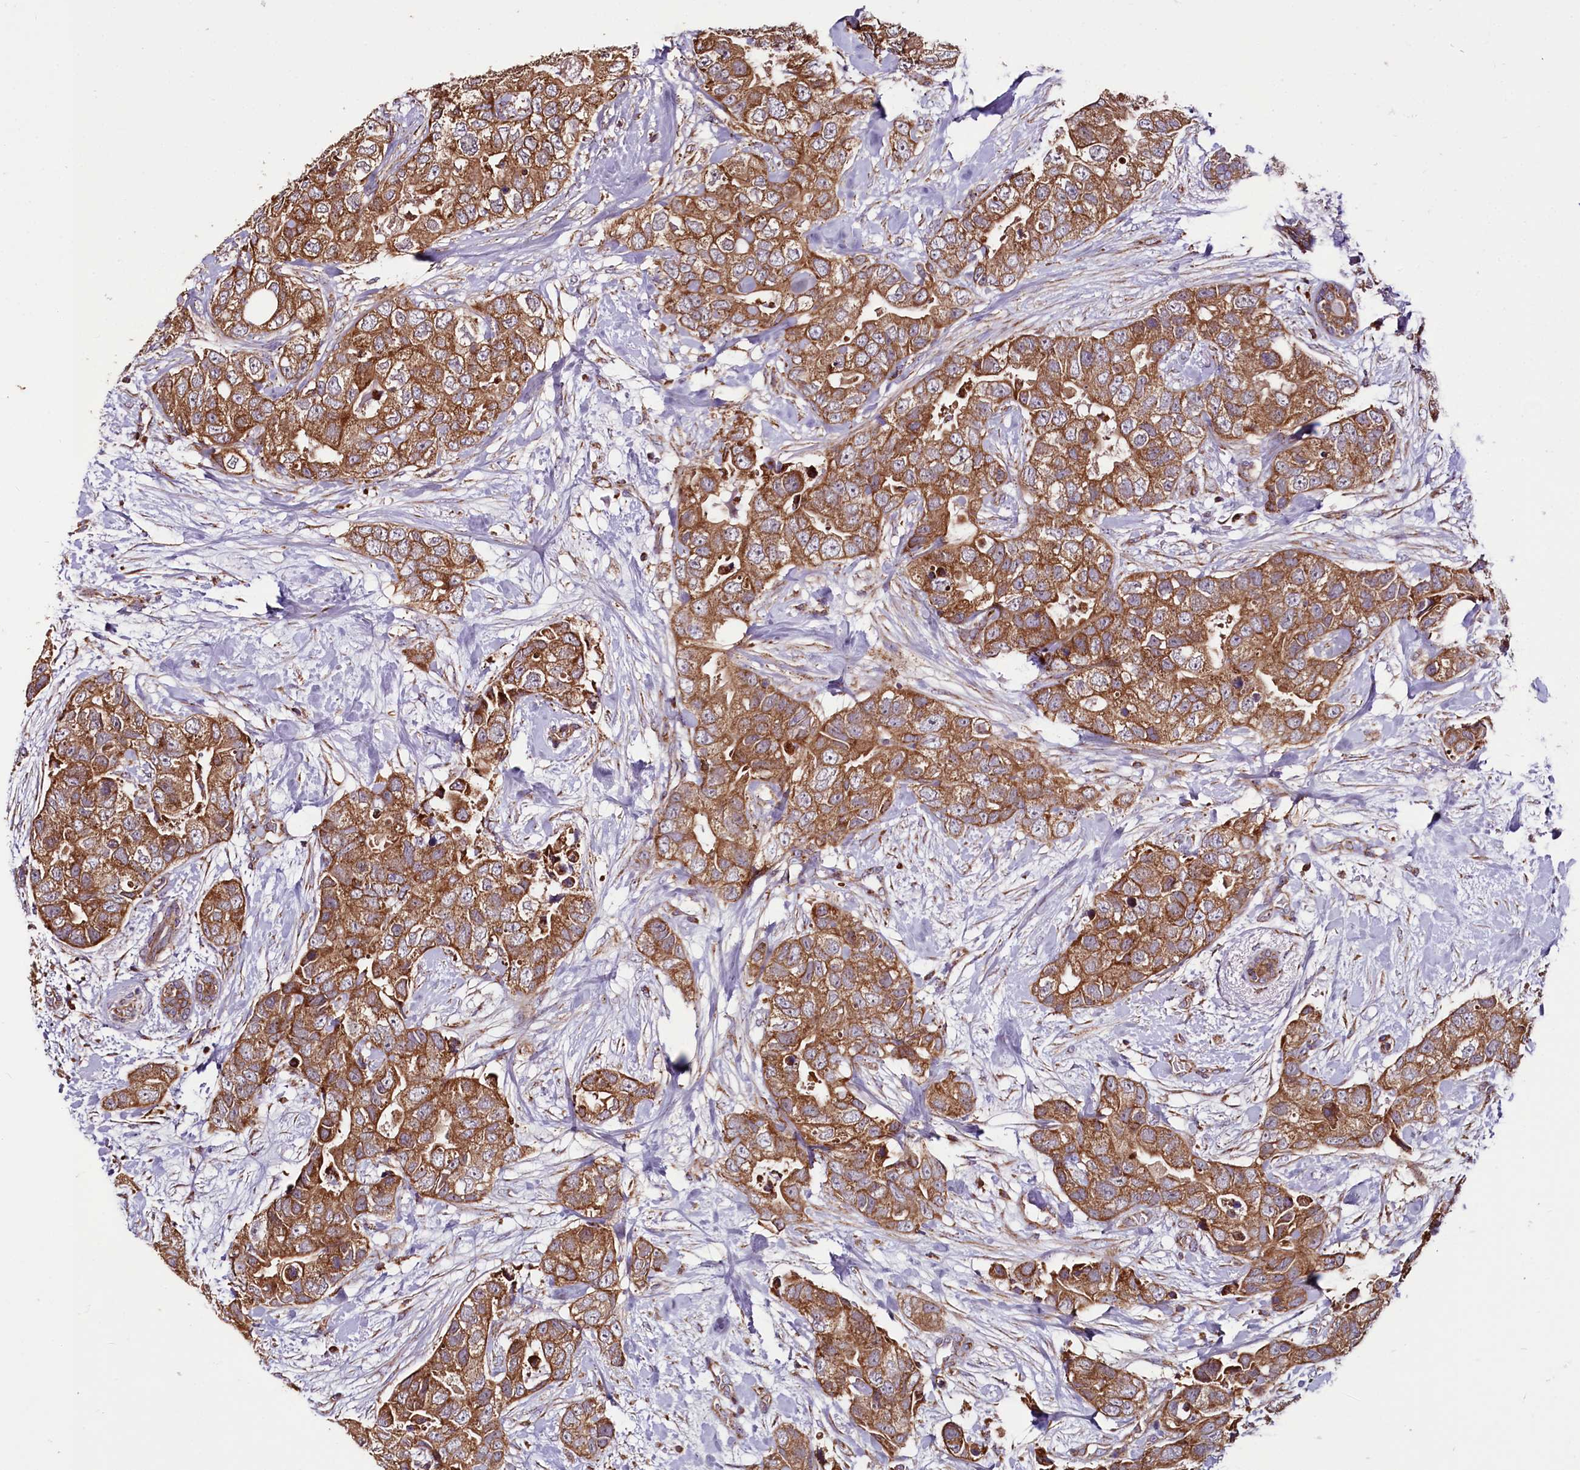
{"staining": {"intensity": "moderate", "quantity": ">75%", "location": "cytoplasmic/membranous"}, "tissue": "breast cancer", "cell_type": "Tumor cells", "image_type": "cancer", "snomed": [{"axis": "morphology", "description": "Duct carcinoma"}, {"axis": "topography", "description": "Breast"}], "caption": "A brown stain highlights moderate cytoplasmic/membranous staining of a protein in human breast cancer (intraductal carcinoma) tumor cells.", "gene": "NUDT15", "patient": {"sex": "female", "age": 62}}